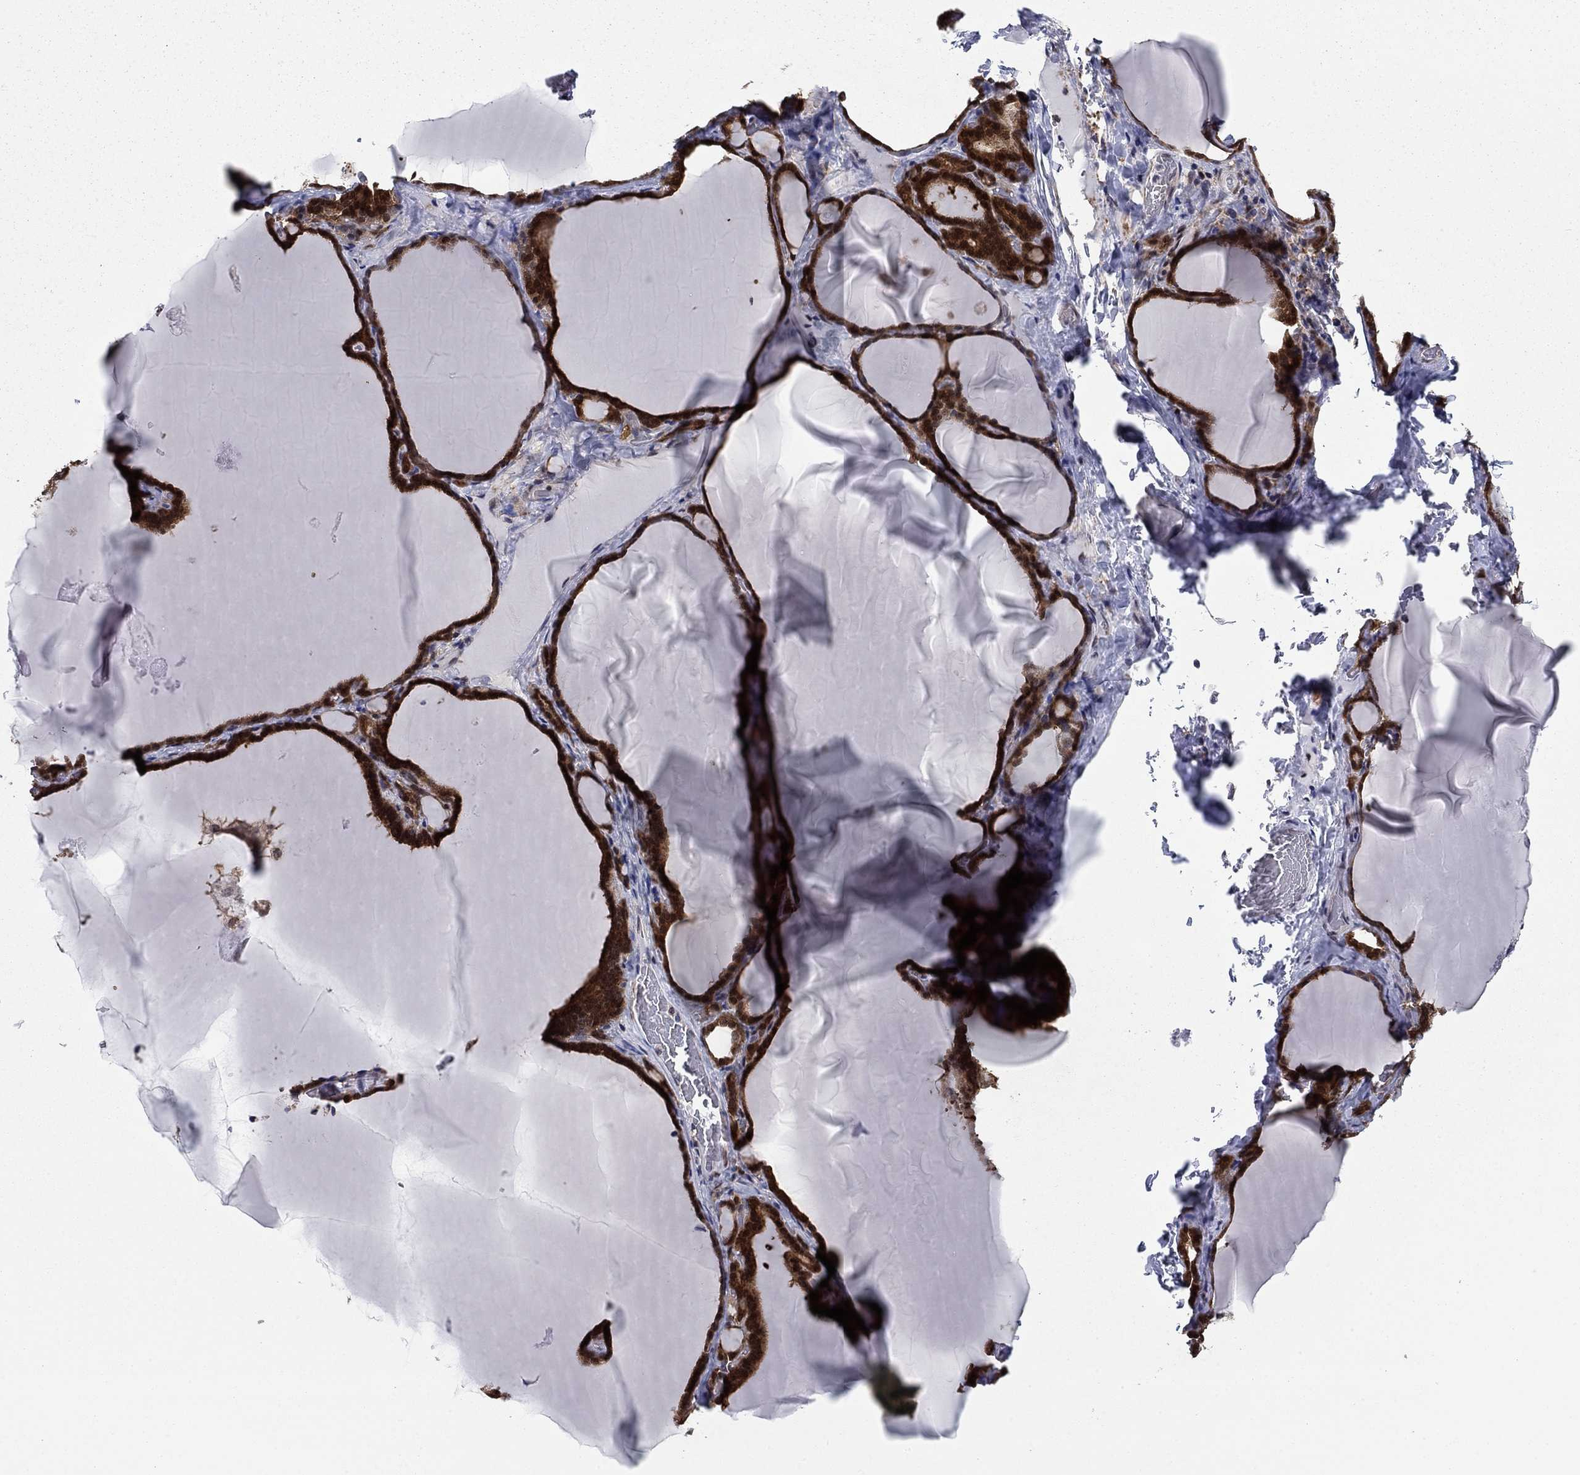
{"staining": {"intensity": "strong", "quantity": ">75%", "location": "cytoplasmic/membranous"}, "tissue": "thyroid gland", "cell_type": "Glandular cells", "image_type": "normal", "snomed": [{"axis": "morphology", "description": "Normal tissue, NOS"}, {"axis": "morphology", "description": "Hyperplasia, NOS"}, {"axis": "topography", "description": "Thyroid gland"}], "caption": "A brown stain highlights strong cytoplasmic/membranous staining of a protein in glandular cells of unremarkable human thyroid gland.", "gene": "FKBP4", "patient": {"sex": "female", "age": 27}}